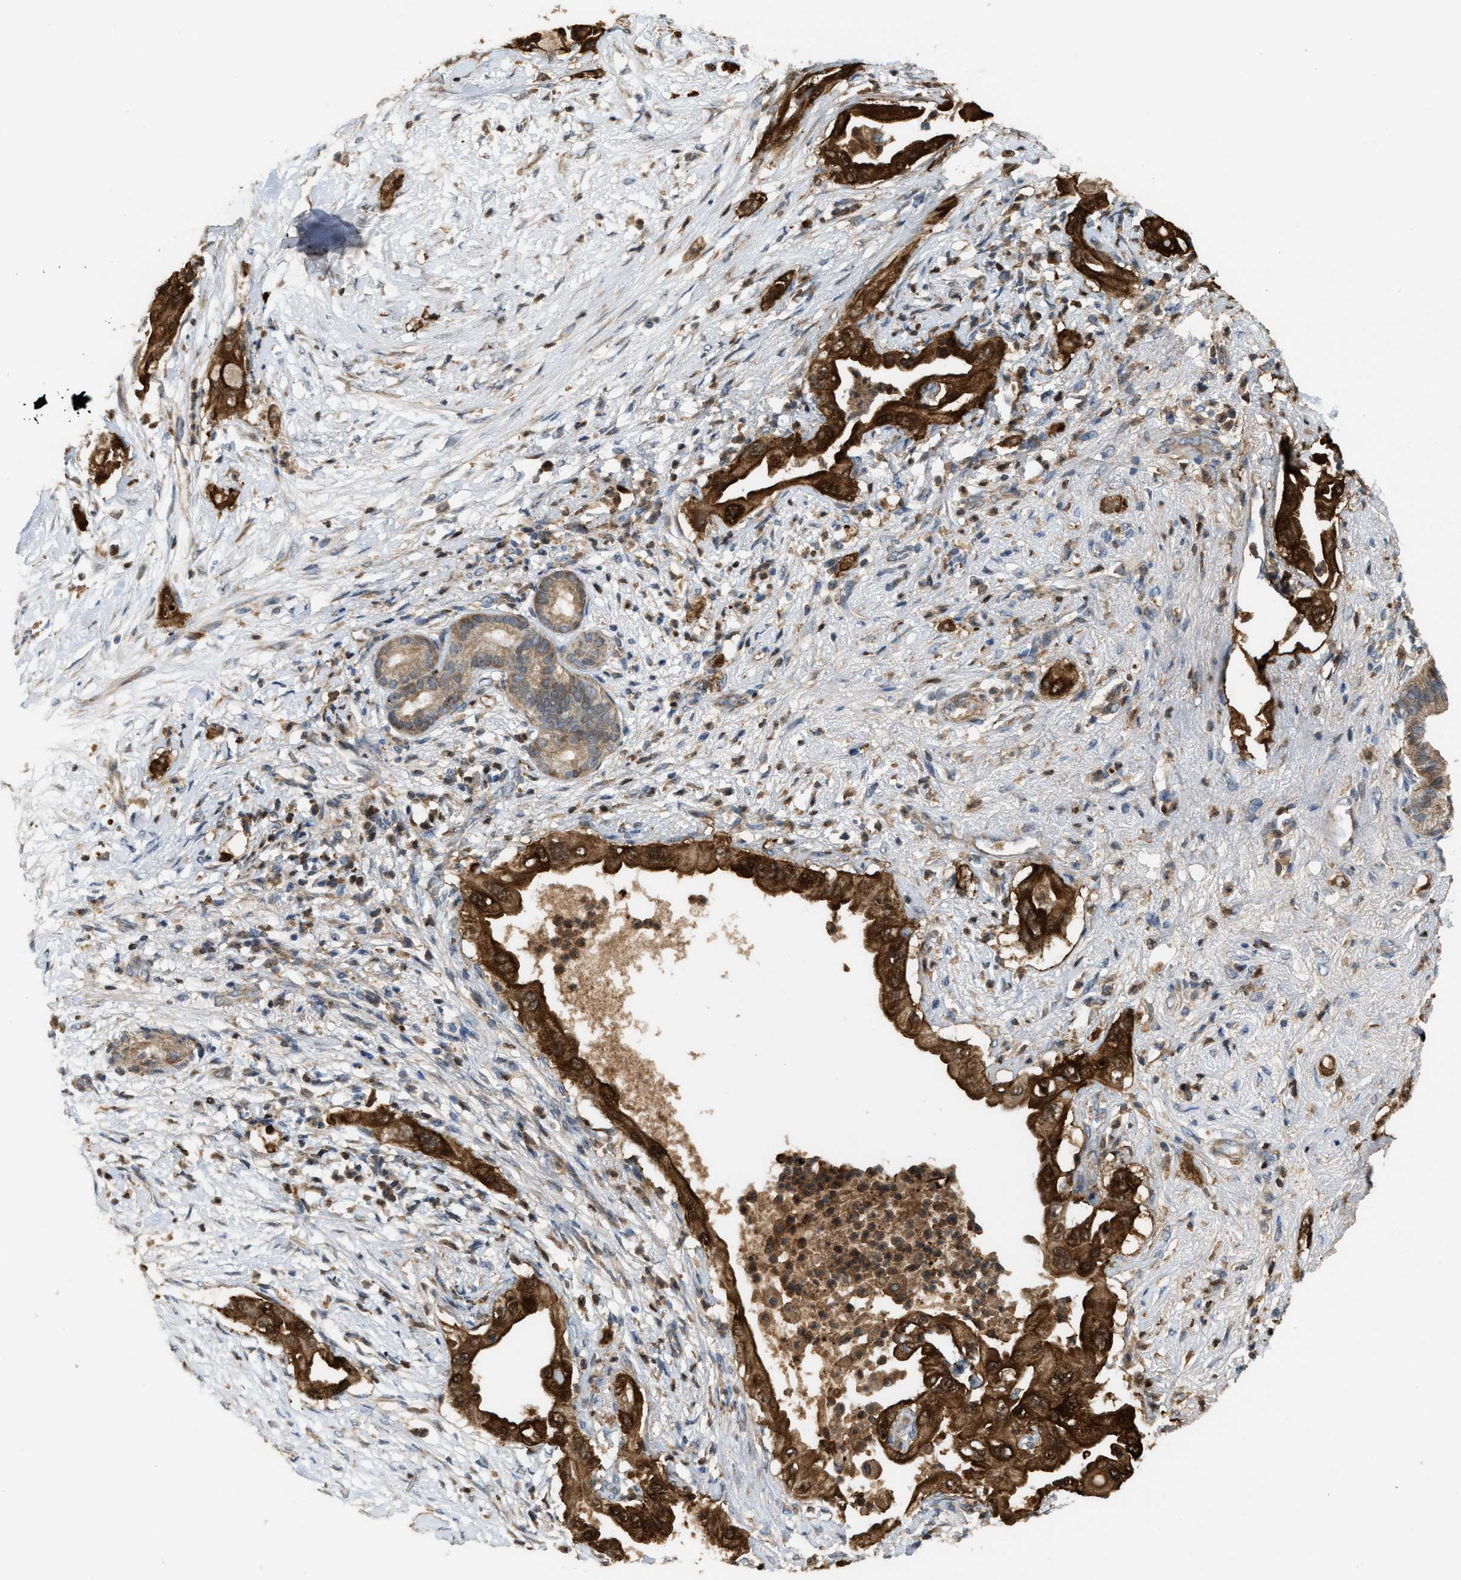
{"staining": {"intensity": "strong", "quantity": ">75%", "location": "cytoplasmic/membranous"}, "tissue": "pancreatic cancer", "cell_type": "Tumor cells", "image_type": "cancer", "snomed": [{"axis": "morphology", "description": "Adenocarcinoma, NOS"}, {"axis": "topography", "description": "Pancreas"}], "caption": "Immunohistochemical staining of human pancreatic adenocarcinoma displays high levels of strong cytoplasmic/membranous staining in approximately >75% of tumor cells. (Brightfield microscopy of DAB IHC at high magnification).", "gene": "SERPINB5", "patient": {"sex": "male", "age": 59}}